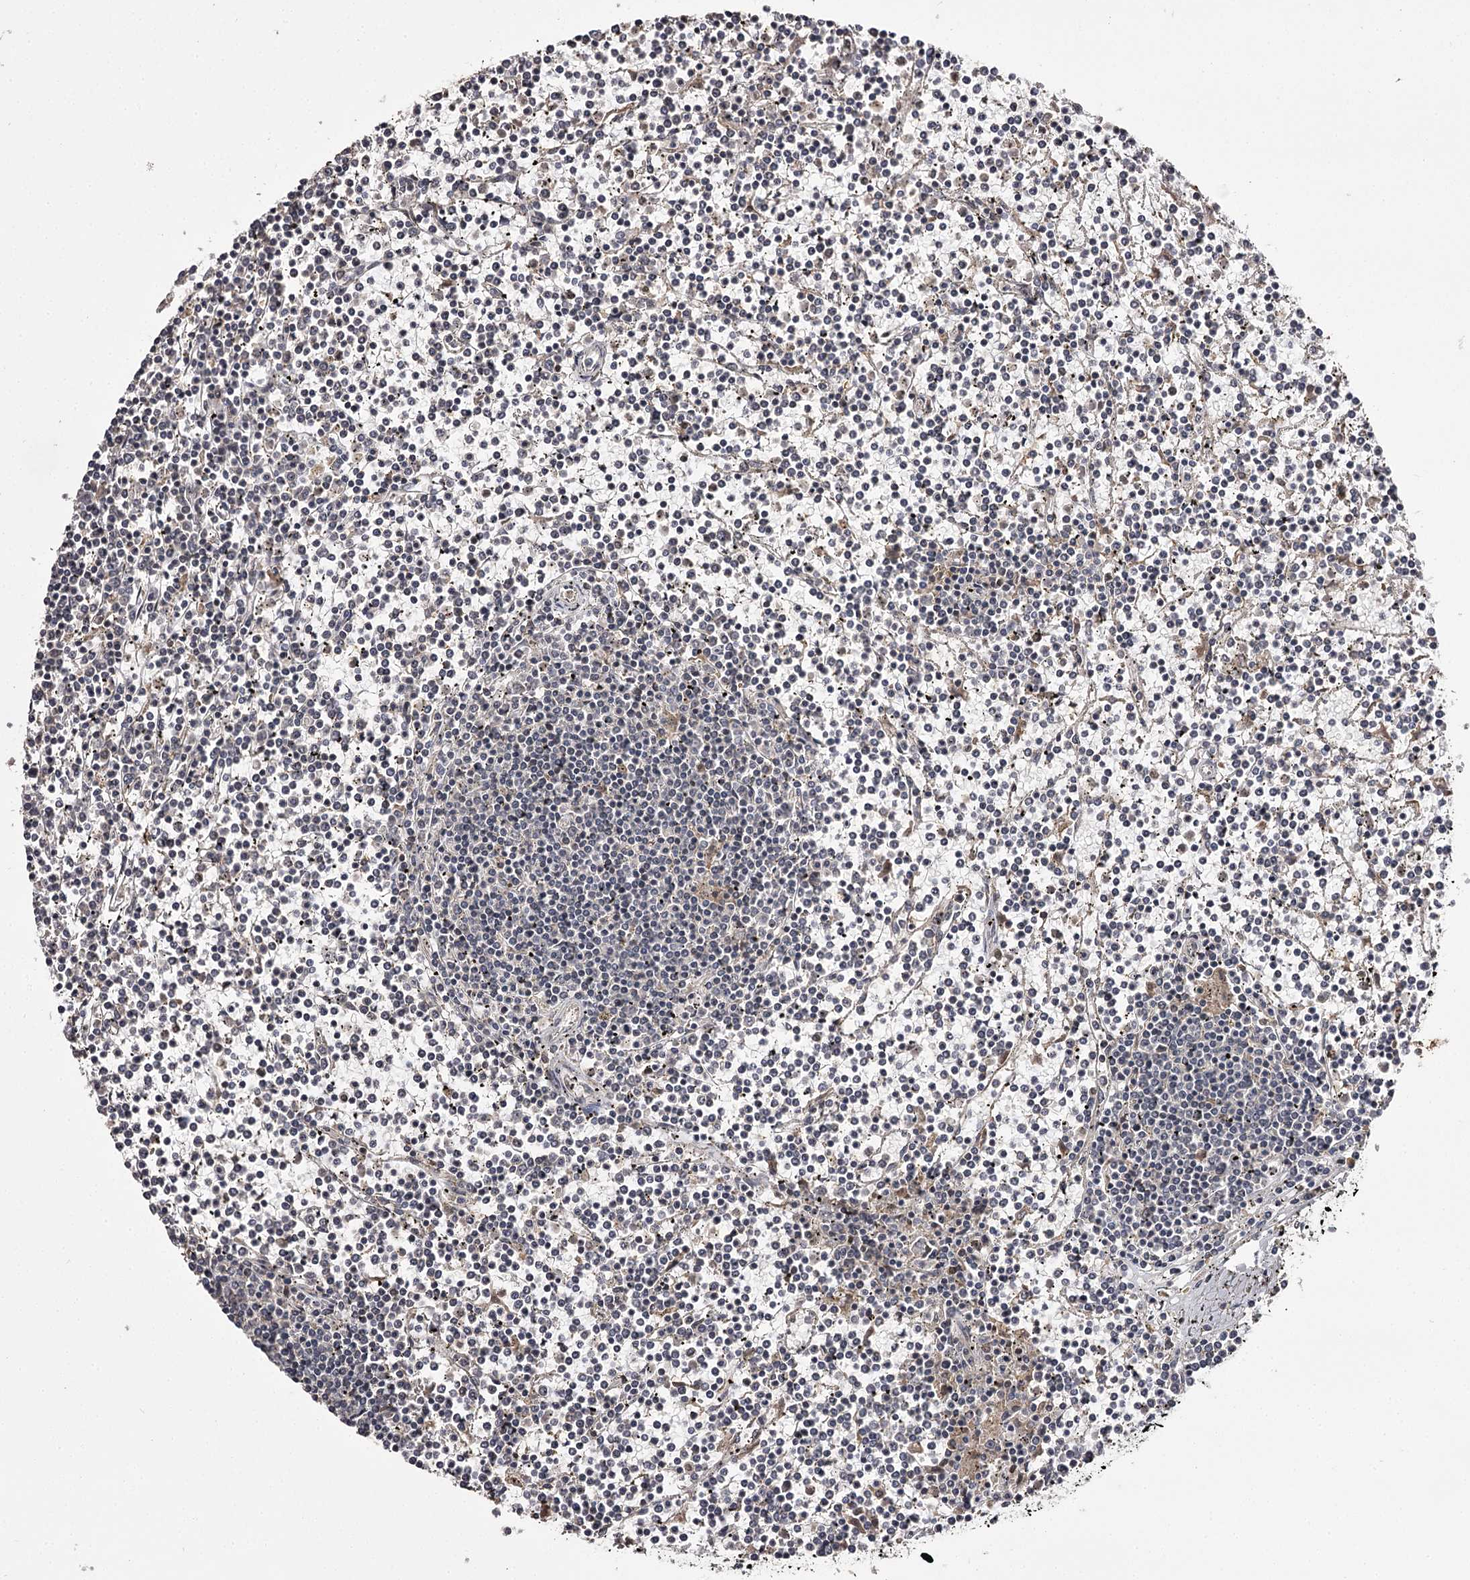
{"staining": {"intensity": "negative", "quantity": "none", "location": "none"}, "tissue": "lymphoma", "cell_type": "Tumor cells", "image_type": "cancer", "snomed": [{"axis": "morphology", "description": "Malignant lymphoma, non-Hodgkin's type, Low grade"}, {"axis": "topography", "description": "Spleen"}], "caption": "Human lymphoma stained for a protein using immunohistochemistry reveals no expression in tumor cells.", "gene": "SLC32A1", "patient": {"sex": "female", "age": 19}}